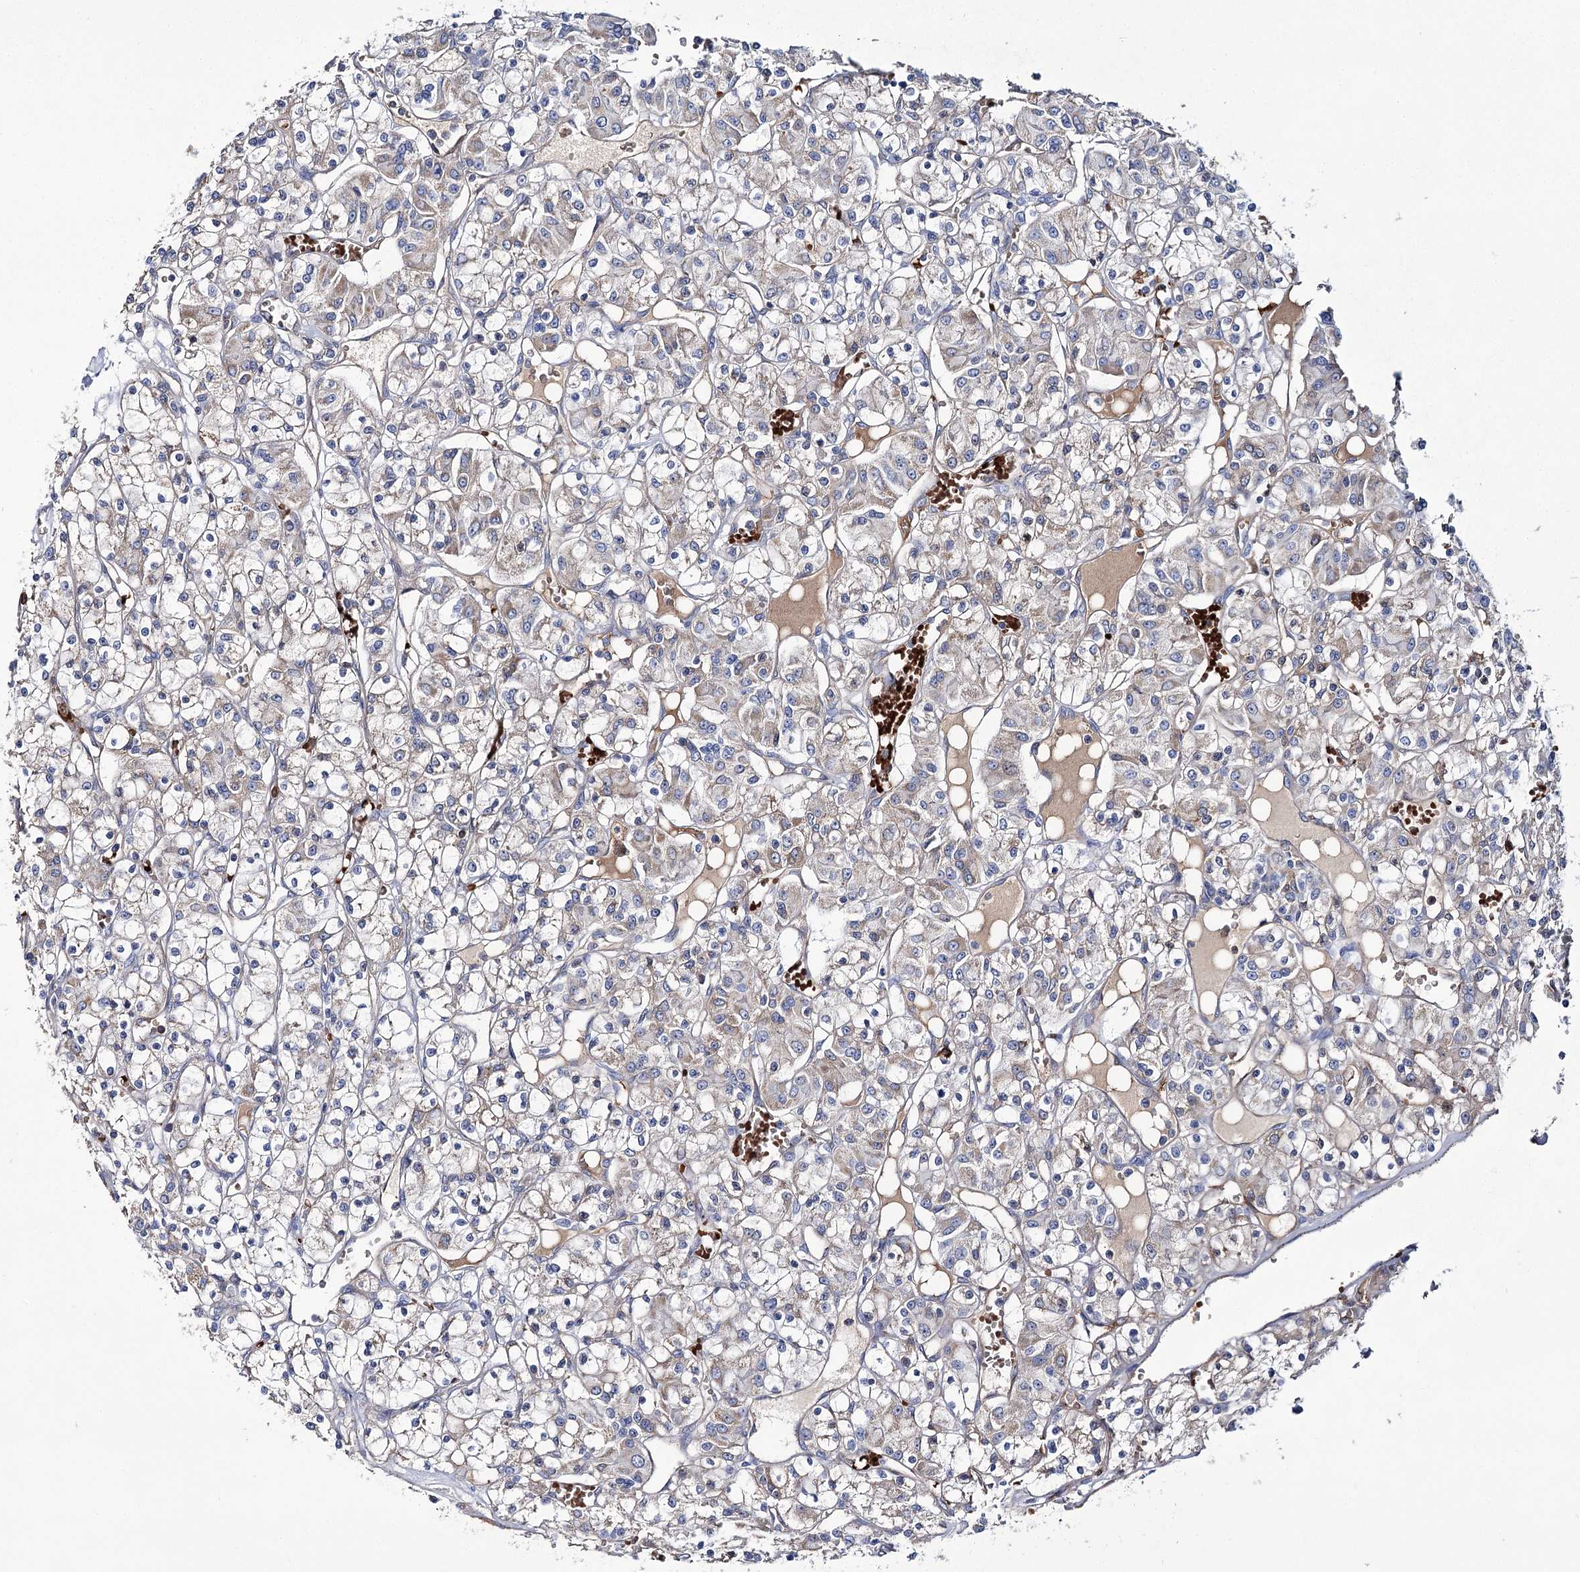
{"staining": {"intensity": "weak", "quantity": "<25%", "location": "cytoplasmic/membranous"}, "tissue": "renal cancer", "cell_type": "Tumor cells", "image_type": "cancer", "snomed": [{"axis": "morphology", "description": "Adenocarcinoma, NOS"}, {"axis": "topography", "description": "Kidney"}], "caption": "A high-resolution photomicrograph shows IHC staining of adenocarcinoma (renal), which demonstrates no significant staining in tumor cells.", "gene": "GBF1", "patient": {"sex": "female", "age": 59}}